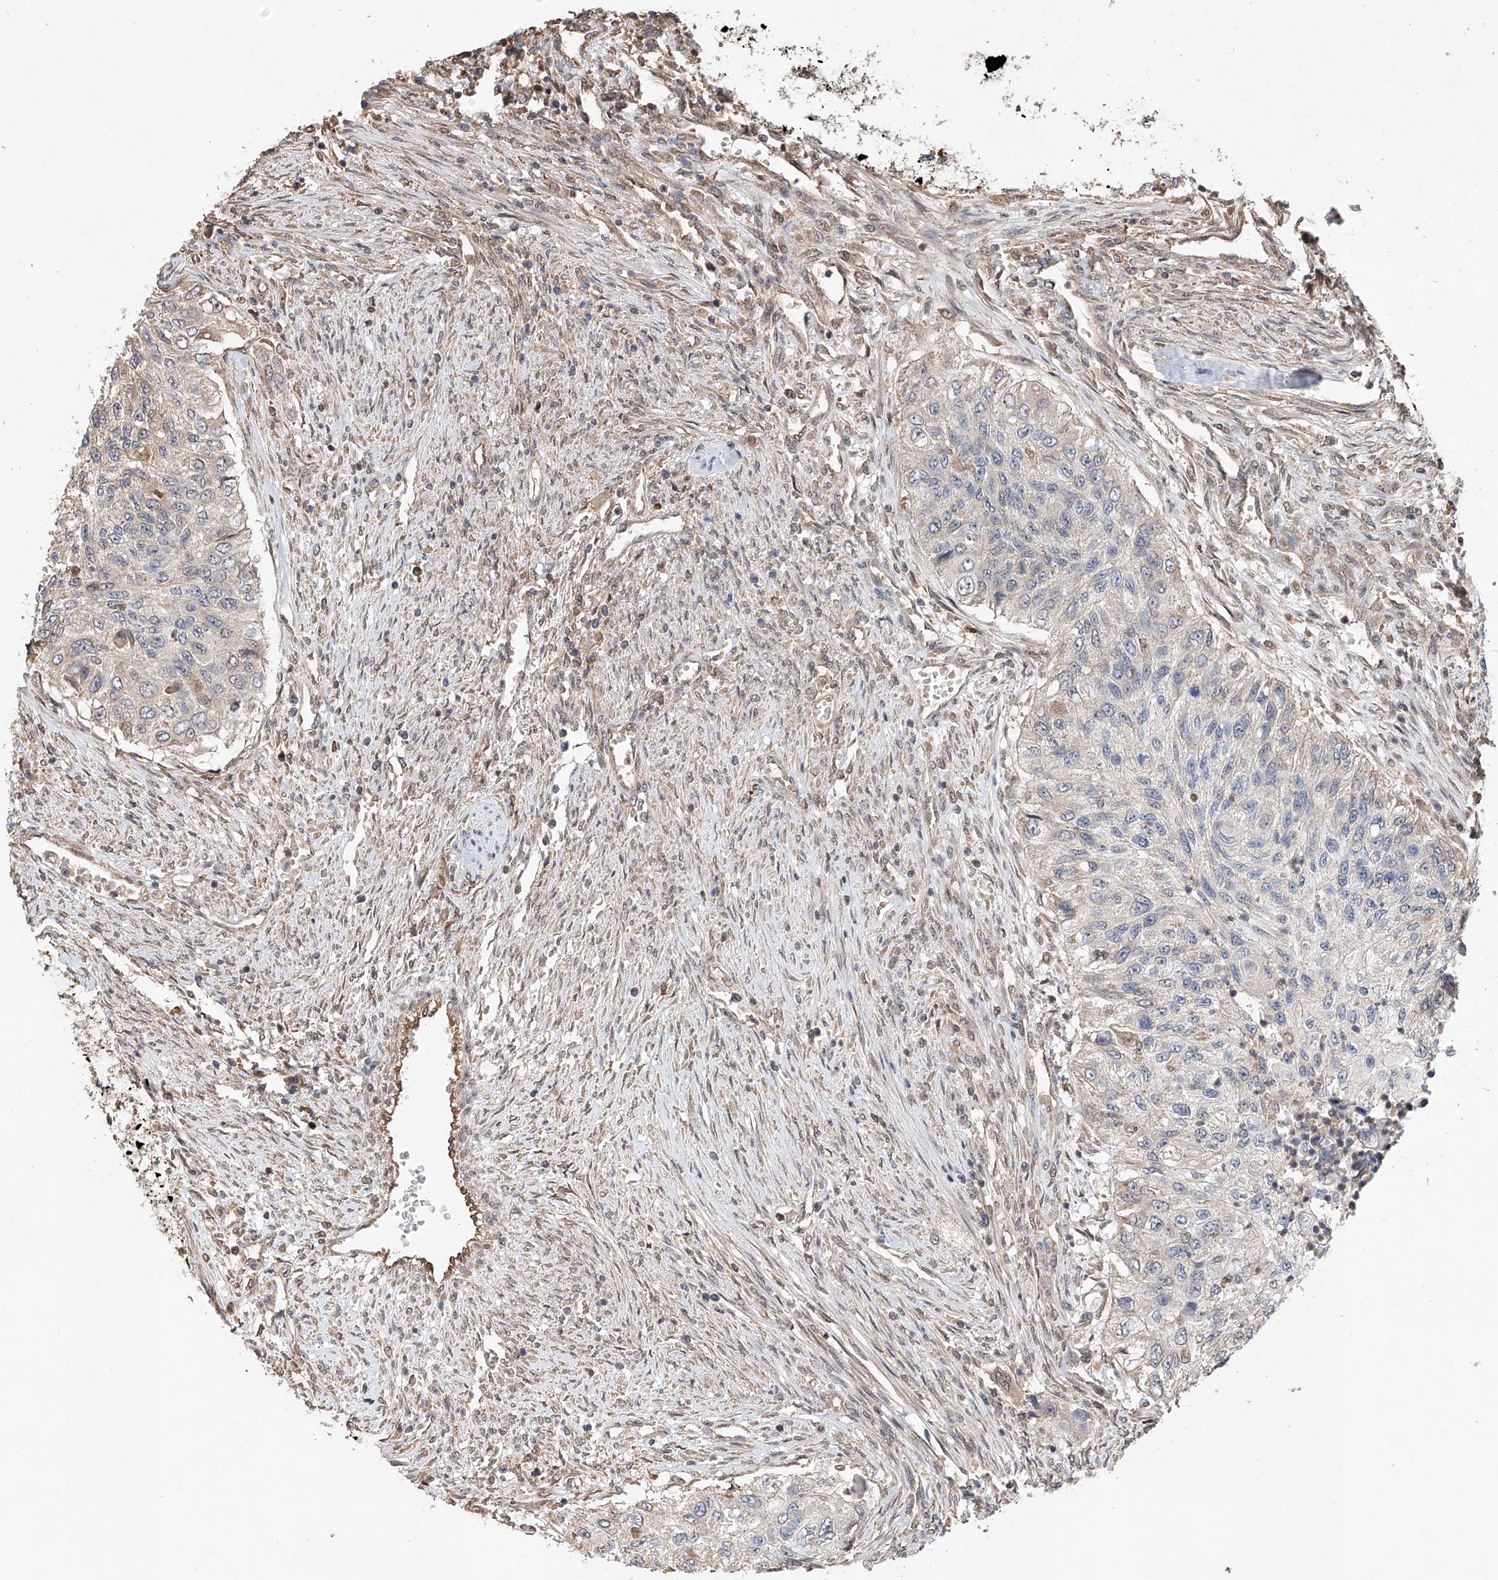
{"staining": {"intensity": "weak", "quantity": "<25%", "location": "cytoplasmic/membranous"}, "tissue": "urothelial cancer", "cell_type": "Tumor cells", "image_type": "cancer", "snomed": [{"axis": "morphology", "description": "Urothelial carcinoma, High grade"}, {"axis": "topography", "description": "Urinary bladder"}], "caption": "Image shows no significant protein staining in tumor cells of high-grade urothelial carcinoma.", "gene": "RILPL2", "patient": {"sex": "female", "age": 60}}